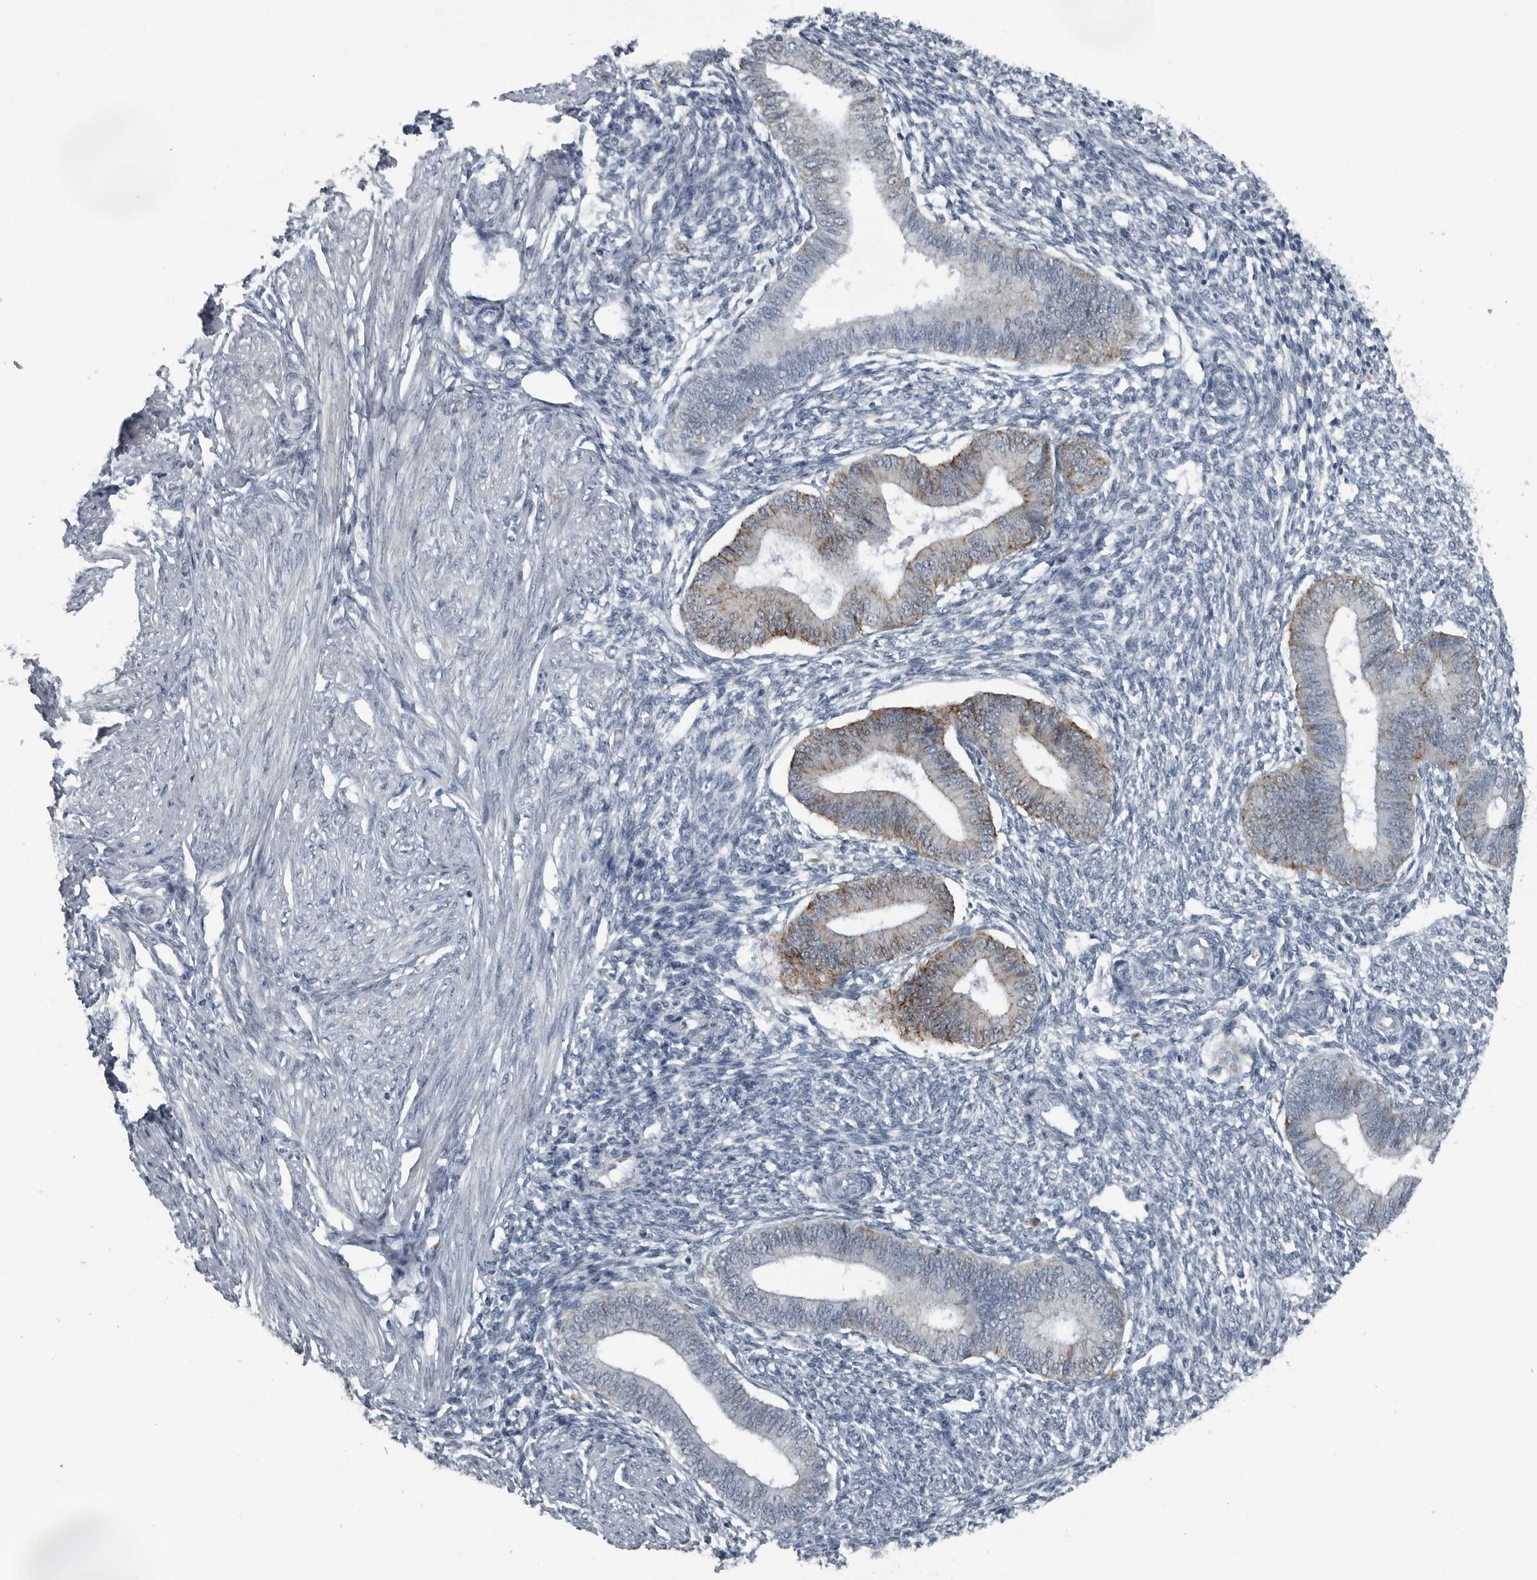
{"staining": {"intensity": "negative", "quantity": "none", "location": "none"}, "tissue": "endometrium", "cell_type": "Cells in endometrial stroma", "image_type": "normal", "snomed": [{"axis": "morphology", "description": "Normal tissue, NOS"}, {"axis": "topography", "description": "Endometrium"}], "caption": "Photomicrograph shows no significant protein positivity in cells in endometrial stroma of unremarkable endometrium. Nuclei are stained in blue.", "gene": "GAK", "patient": {"sex": "female", "age": 46}}